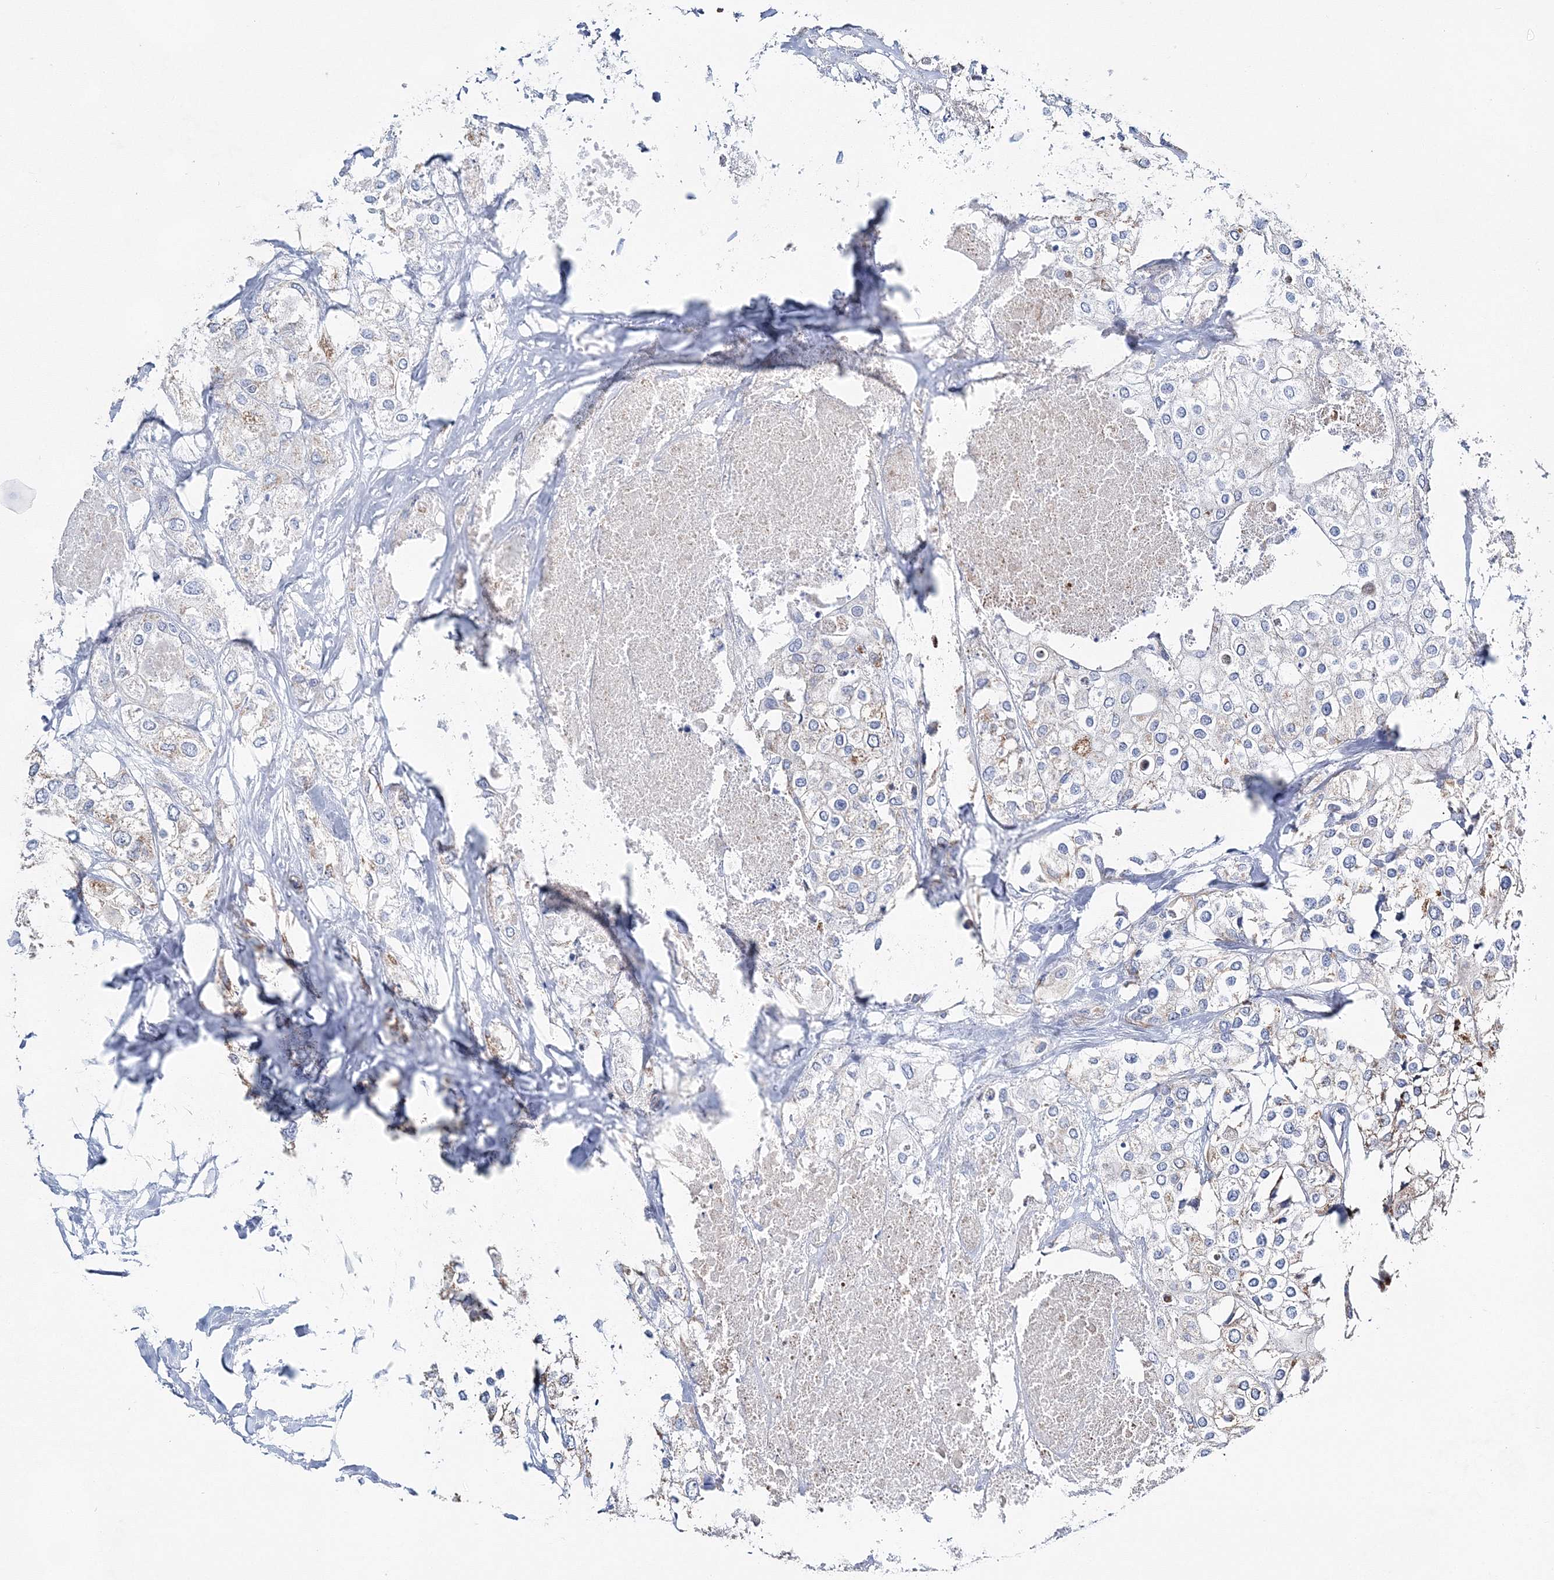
{"staining": {"intensity": "moderate", "quantity": "<25%", "location": "cytoplasmic/membranous"}, "tissue": "urothelial cancer", "cell_type": "Tumor cells", "image_type": "cancer", "snomed": [{"axis": "morphology", "description": "Urothelial carcinoma, High grade"}, {"axis": "topography", "description": "Urinary bladder"}], "caption": "Immunohistochemical staining of human high-grade urothelial carcinoma shows moderate cytoplasmic/membranous protein positivity in about <25% of tumor cells.", "gene": "HIBCH", "patient": {"sex": "male", "age": 64}}